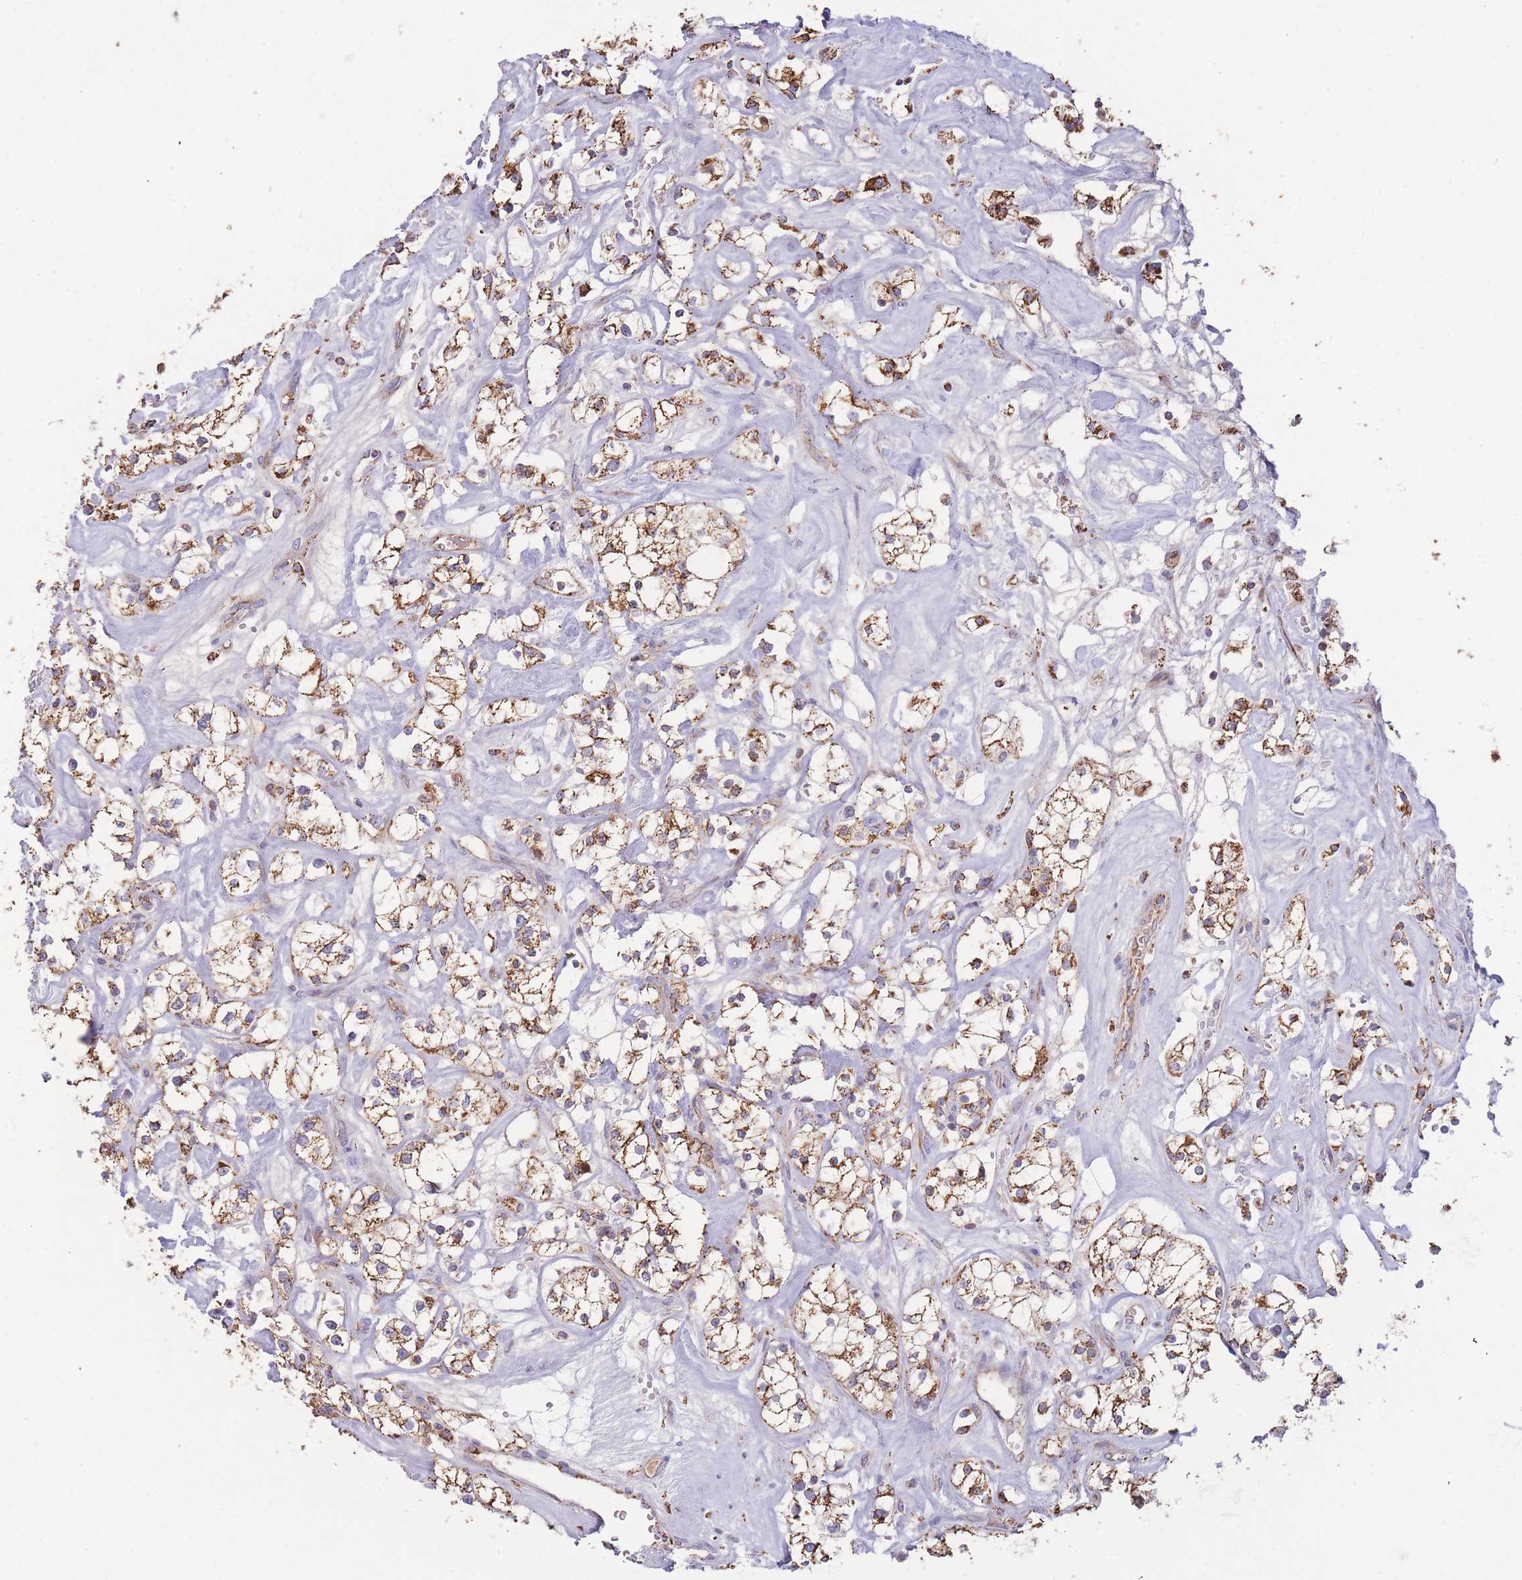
{"staining": {"intensity": "moderate", "quantity": ">75%", "location": "cytoplasmic/membranous"}, "tissue": "renal cancer", "cell_type": "Tumor cells", "image_type": "cancer", "snomed": [{"axis": "morphology", "description": "Adenocarcinoma, NOS"}, {"axis": "topography", "description": "Kidney"}], "caption": "There is medium levels of moderate cytoplasmic/membranous positivity in tumor cells of renal cancer, as demonstrated by immunohistochemical staining (brown color).", "gene": "MRPL17", "patient": {"sex": "male", "age": 77}}